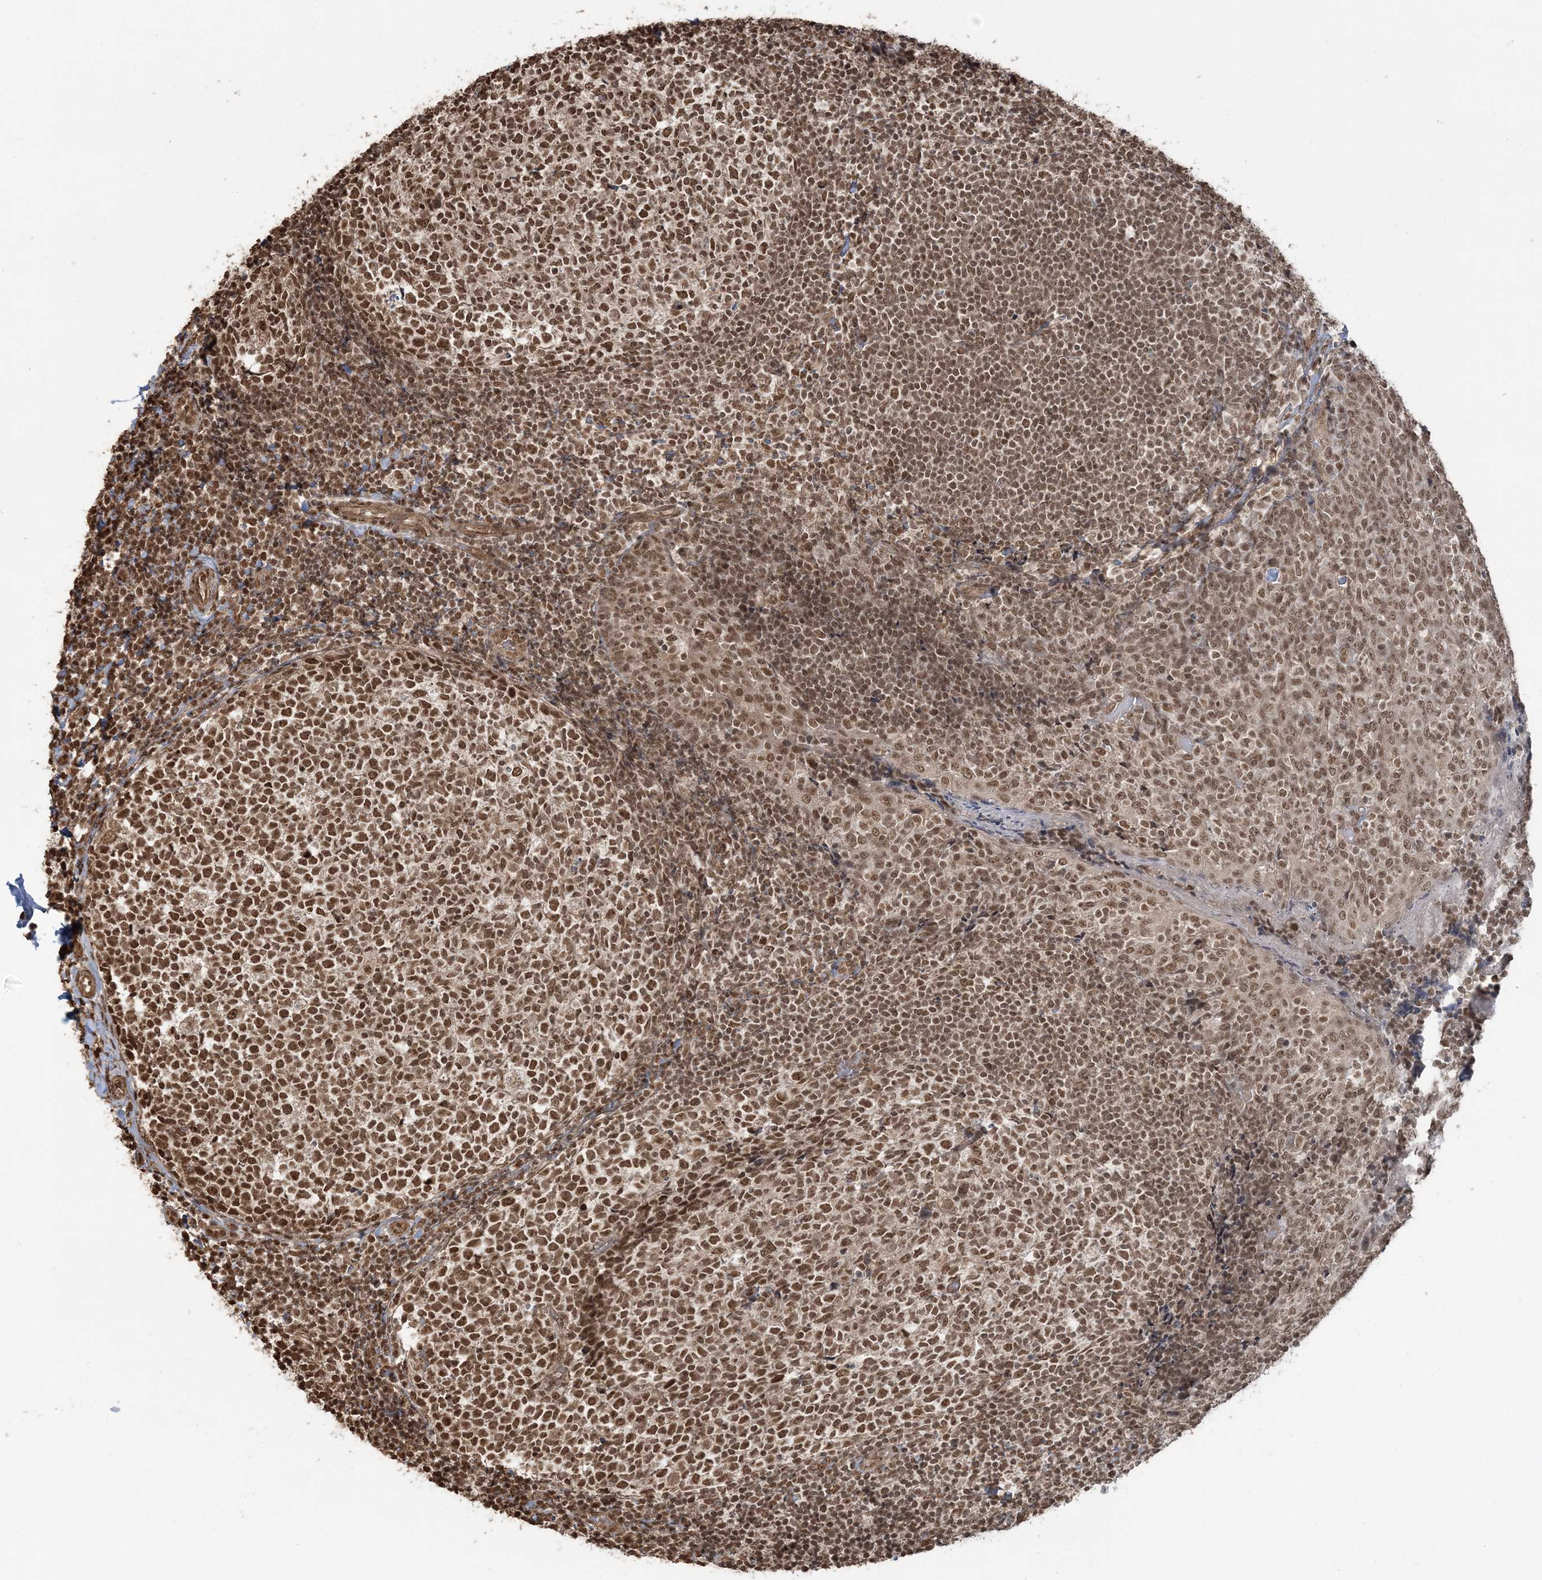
{"staining": {"intensity": "strong", "quantity": ">75%", "location": "nuclear"}, "tissue": "tonsil", "cell_type": "Germinal center cells", "image_type": "normal", "snomed": [{"axis": "morphology", "description": "Normal tissue, NOS"}, {"axis": "topography", "description": "Tonsil"}], "caption": "Human tonsil stained for a protein (brown) shows strong nuclear positive positivity in approximately >75% of germinal center cells.", "gene": "ZNF839", "patient": {"sex": "female", "age": 19}}